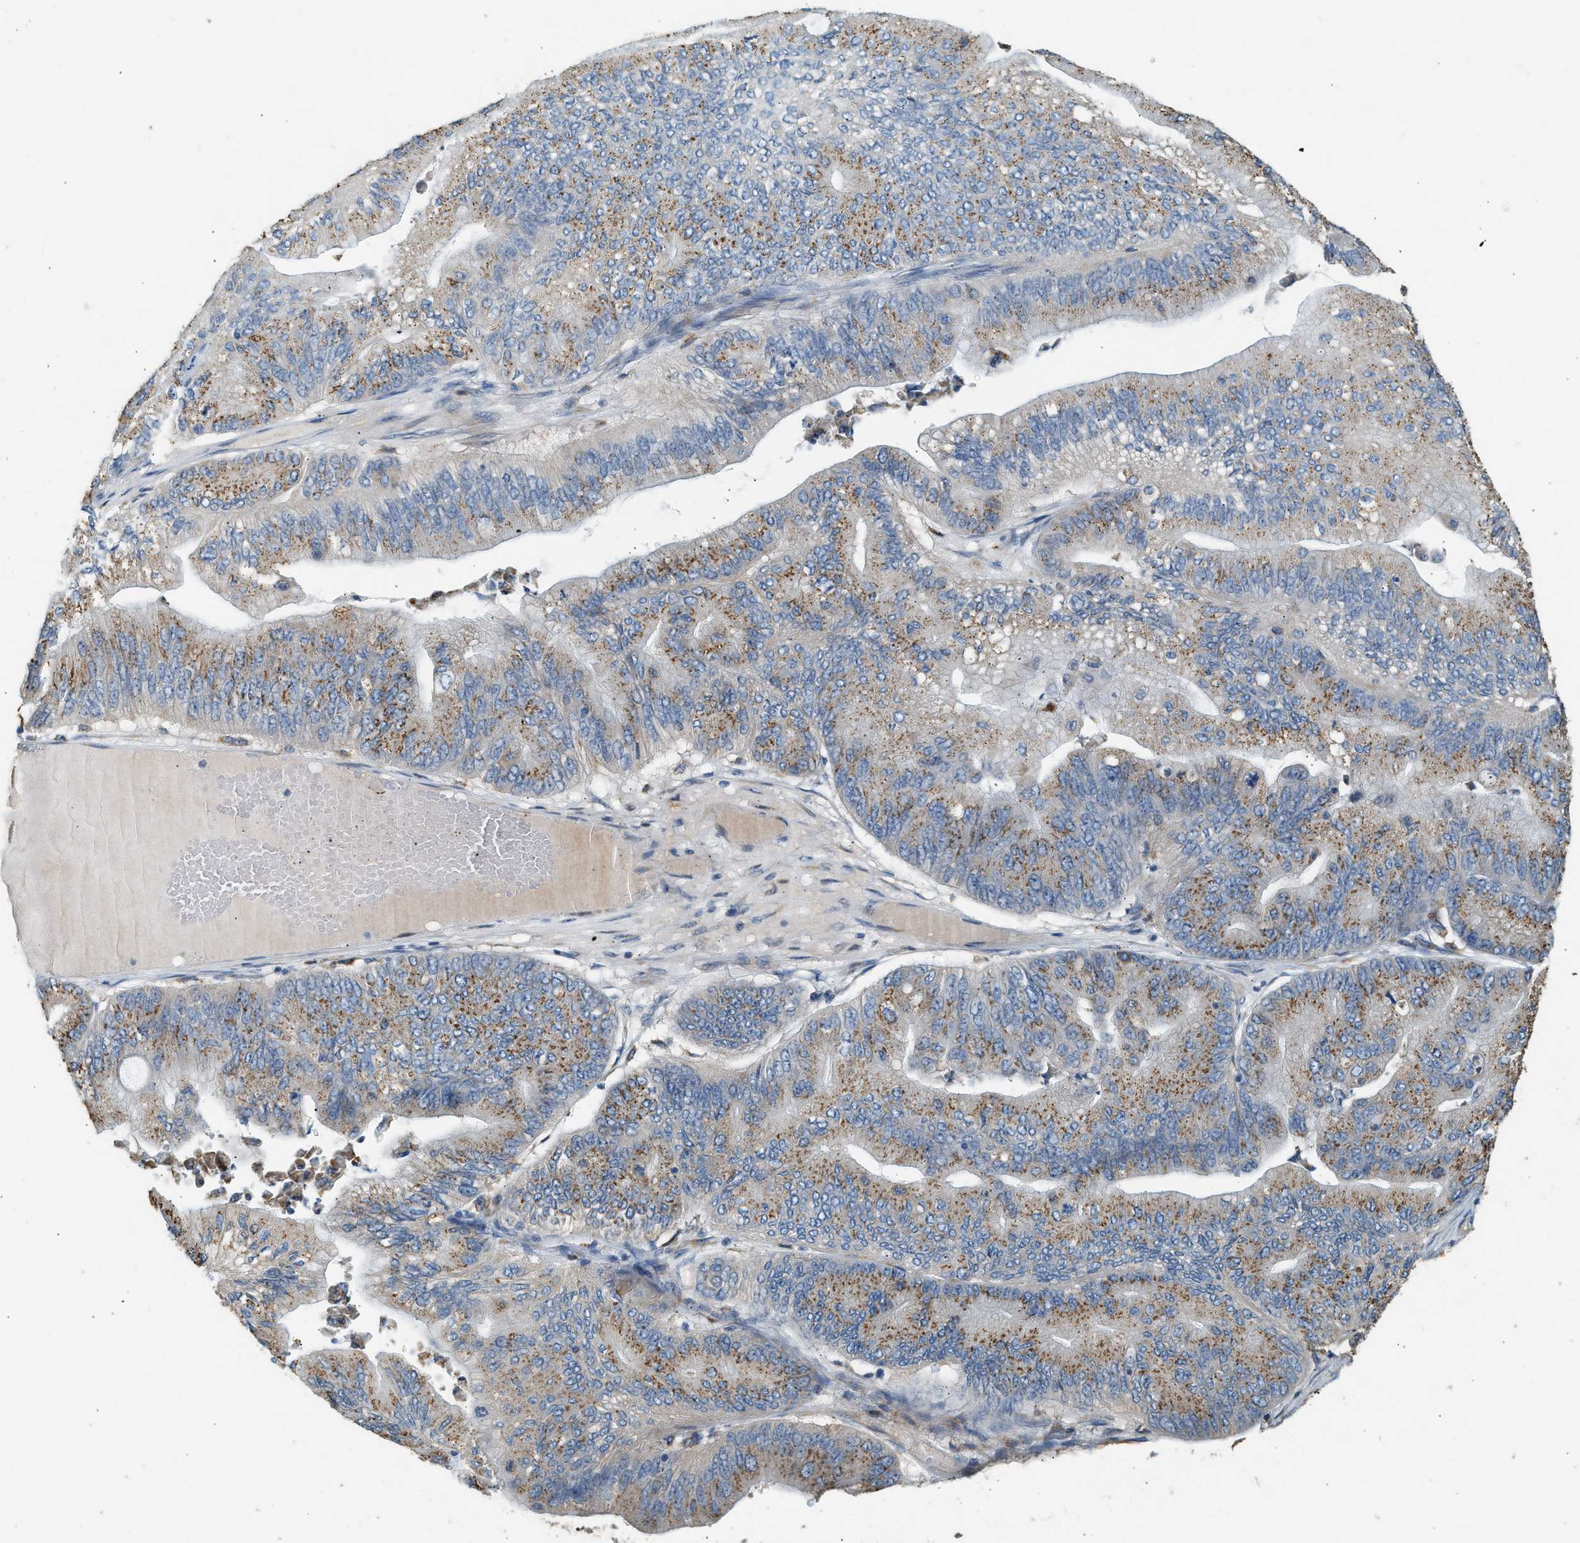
{"staining": {"intensity": "moderate", "quantity": ">75%", "location": "cytoplasmic/membranous"}, "tissue": "ovarian cancer", "cell_type": "Tumor cells", "image_type": "cancer", "snomed": [{"axis": "morphology", "description": "Cystadenocarcinoma, mucinous, NOS"}, {"axis": "topography", "description": "Ovary"}], "caption": "Protein staining demonstrates moderate cytoplasmic/membranous positivity in about >75% of tumor cells in ovarian cancer. The staining was performed using DAB to visualize the protein expression in brown, while the nuclei were stained in blue with hematoxylin (Magnification: 20x).", "gene": "CTSB", "patient": {"sex": "female", "age": 61}}